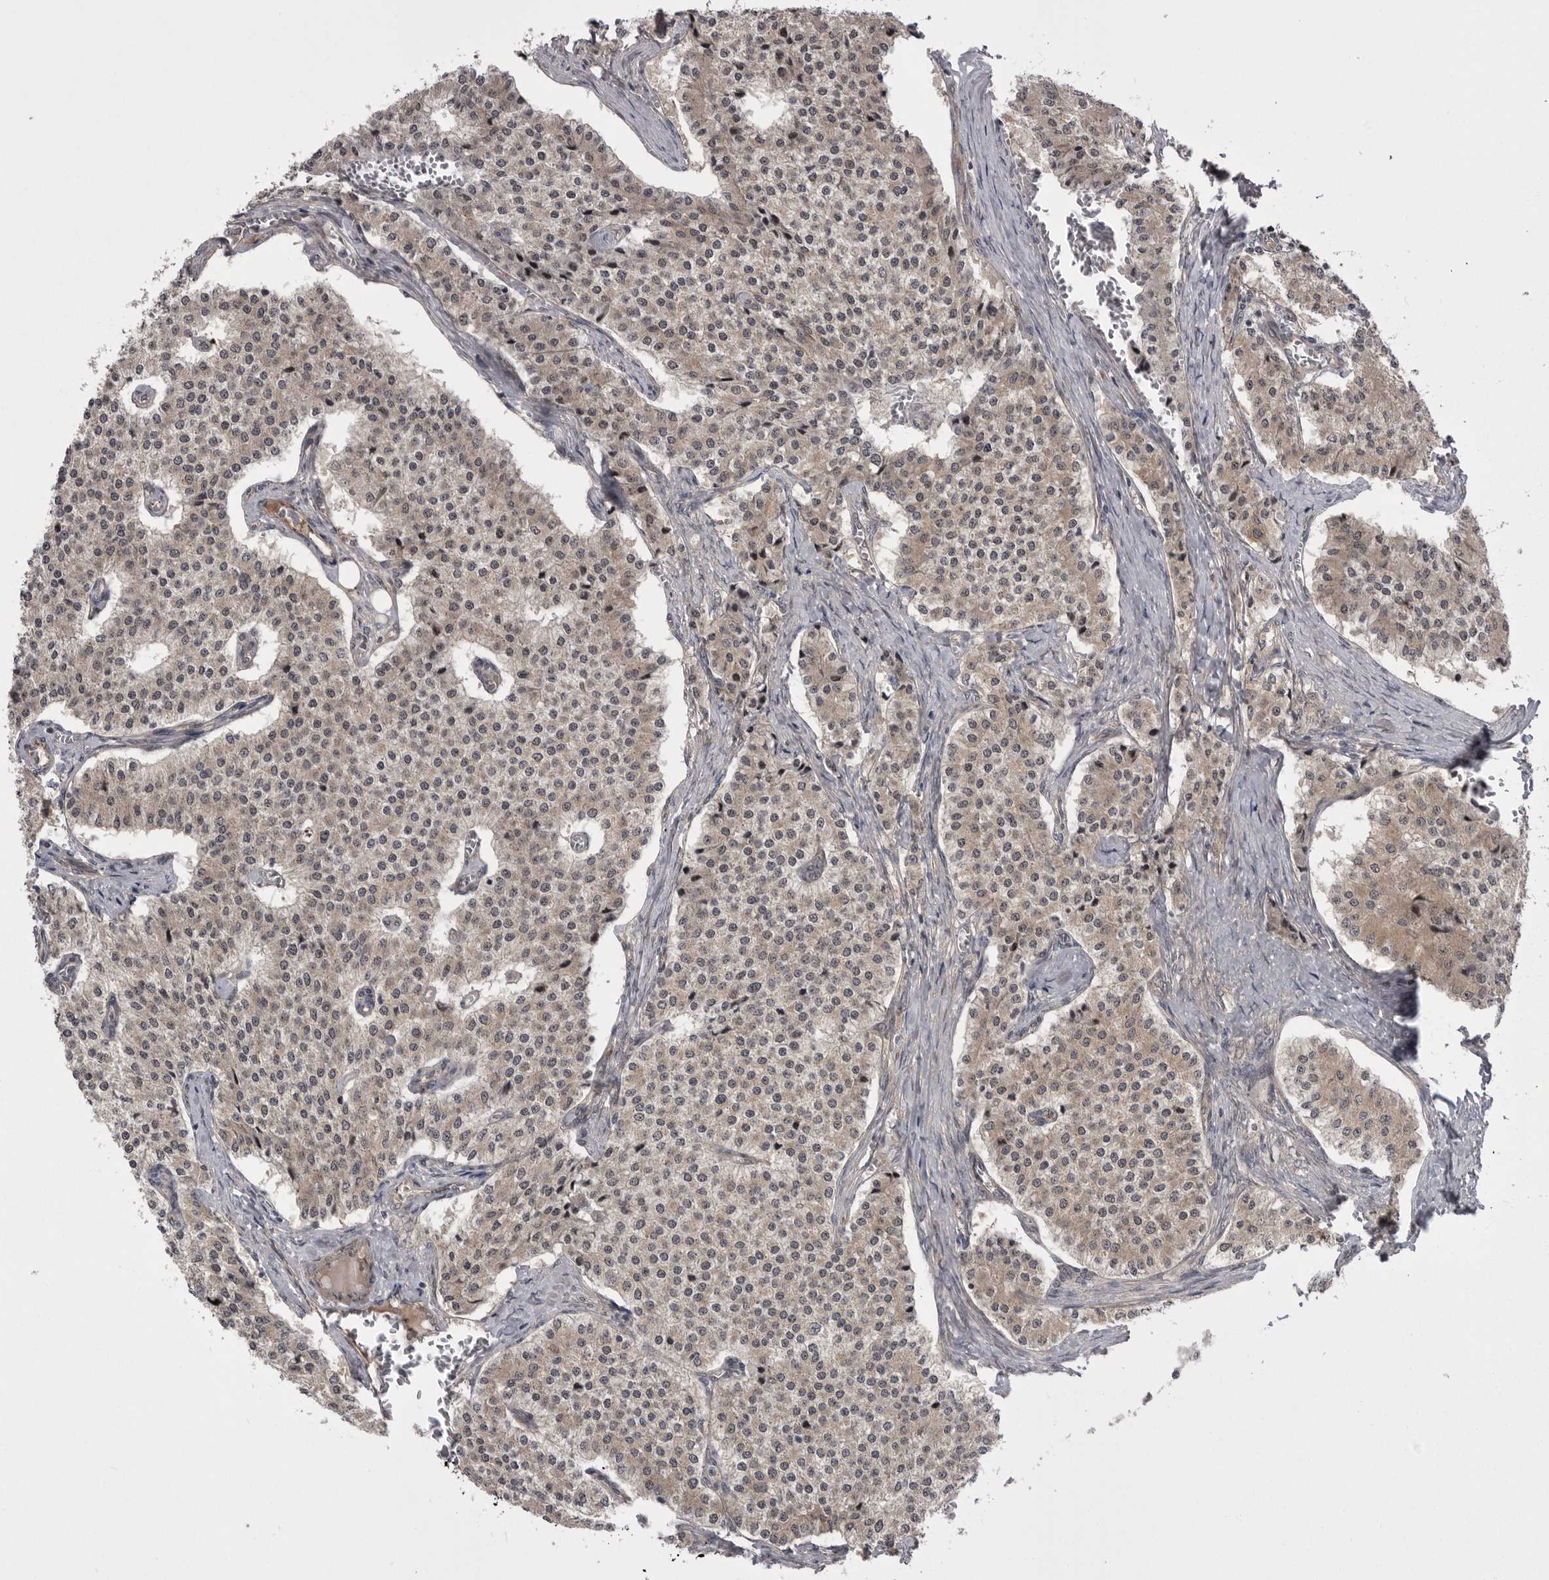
{"staining": {"intensity": "weak", "quantity": "25%-75%", "location": "cytoplasmic/membranous"}, "tissue": "carcinoid", "cell_type": "Tumor cells", "image_type": "cancer", "snomed": [{"axis": "morphology", "description": "Carcinoid, malignant, NOS"}, {"axis": "topography", "description": "Colon"}], "caption": "Weak cytoplasmic/membranous staining is present in about 25%-75% of tumor cells in carcinoid.", "gene": "PDCL", "patient": {"sex": "female", "age": 52}}